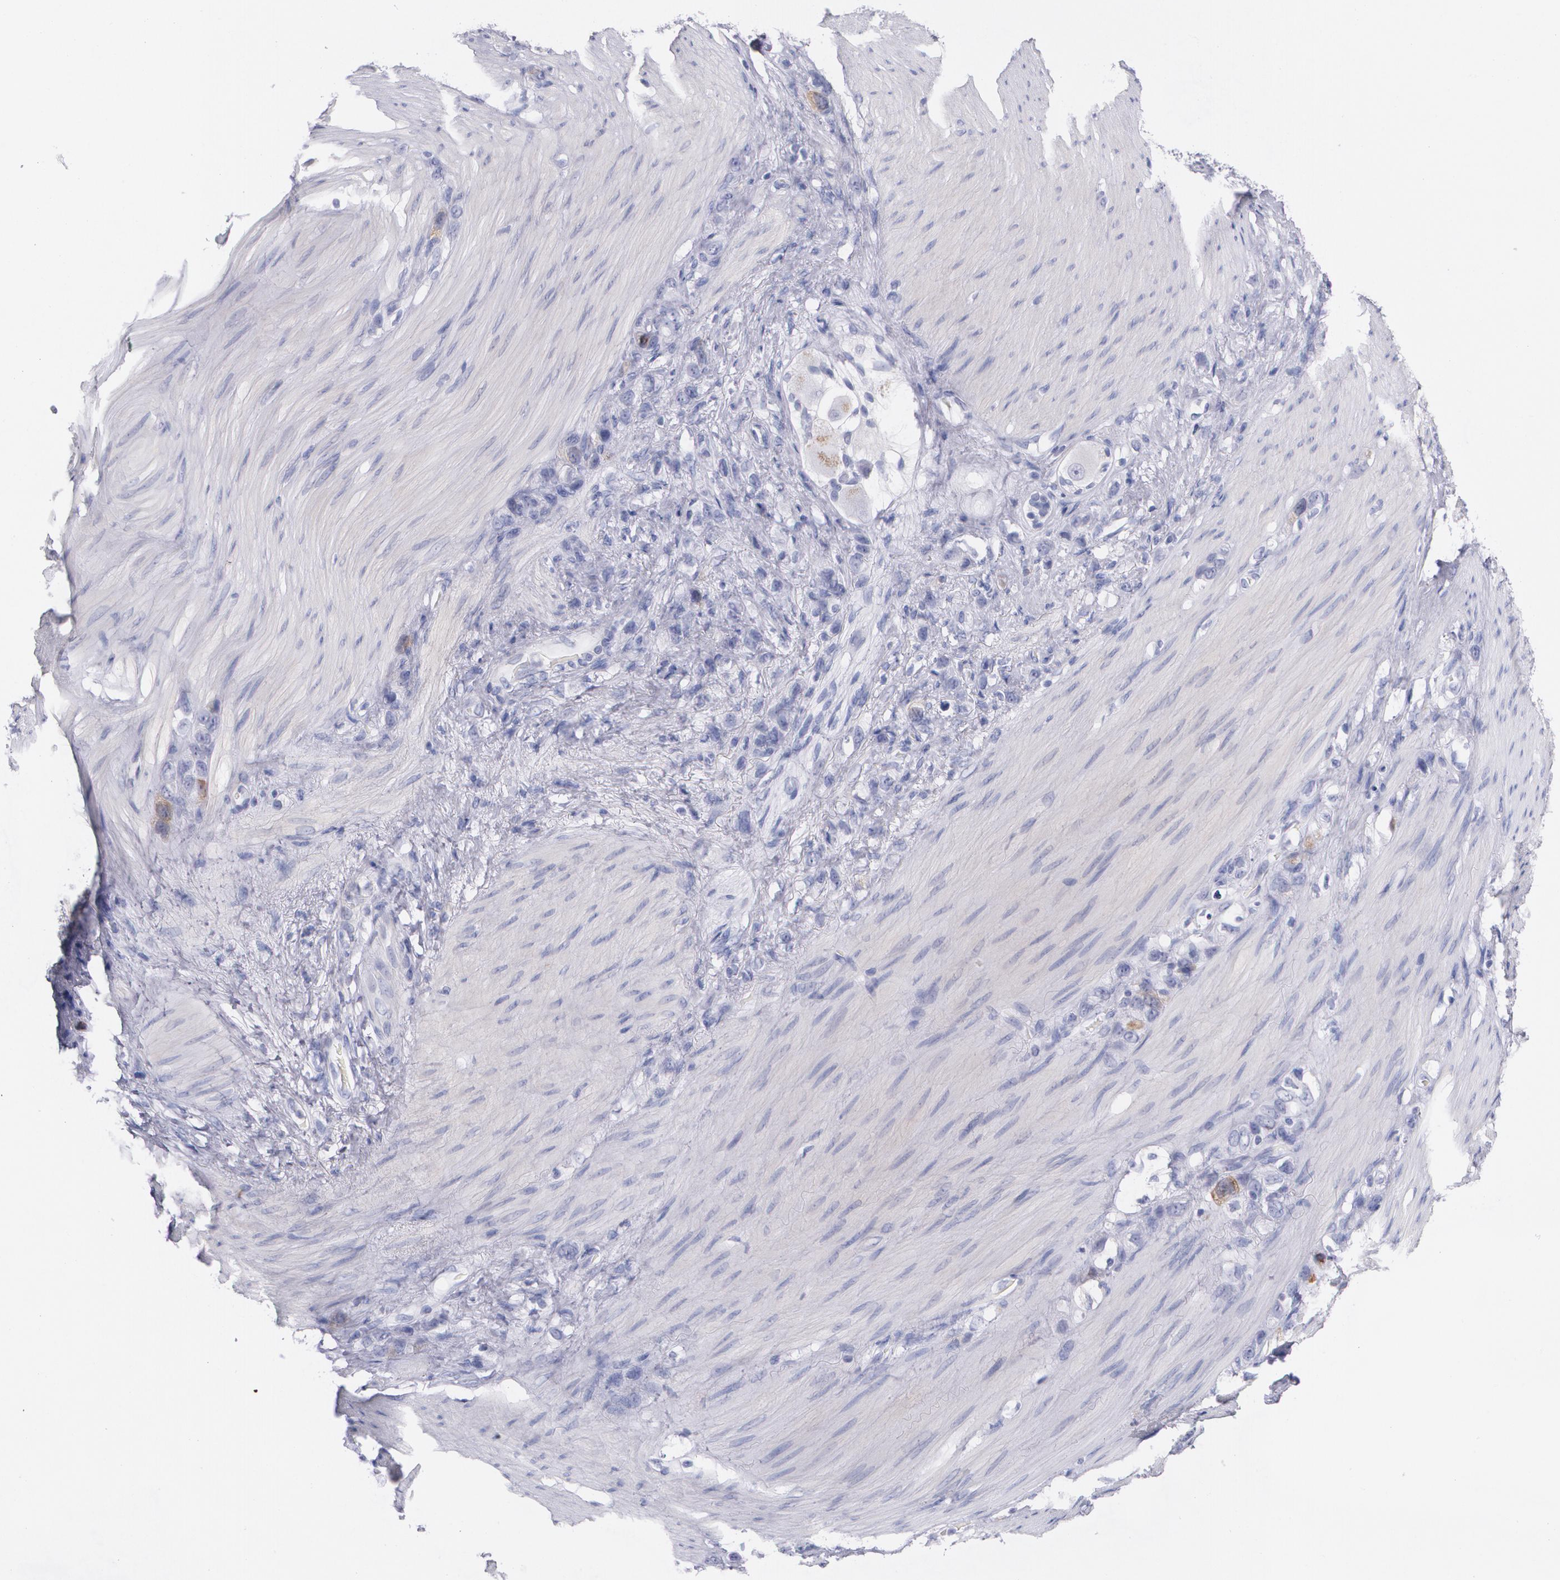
{"staining": {"intensity": "negative", "quantity": "none", "location": "none"}, "tissue": "stomach cancer", "cell_type": "Tumor cells", "image_type": "cancer", "snomed": [{"axis": "morphology", "description": "Normal tissue, NOS"}, {"axis": "morphology", "description": "Adenocarcinoma, NOS"}, {"axis": "morphology", "description": "Adenocarcinoma, High grade"}, {"axis": "topography", "description": "Stomach, upper"}, {"axis": "topography", "description": "Stomach"}], "caption": "The micrograph displays no significant staining in tumor cells of adenocarcinoma (high-grade) (stomach).", "gene": "HMMR", "patient": {"sex": "female", "age": 65}}